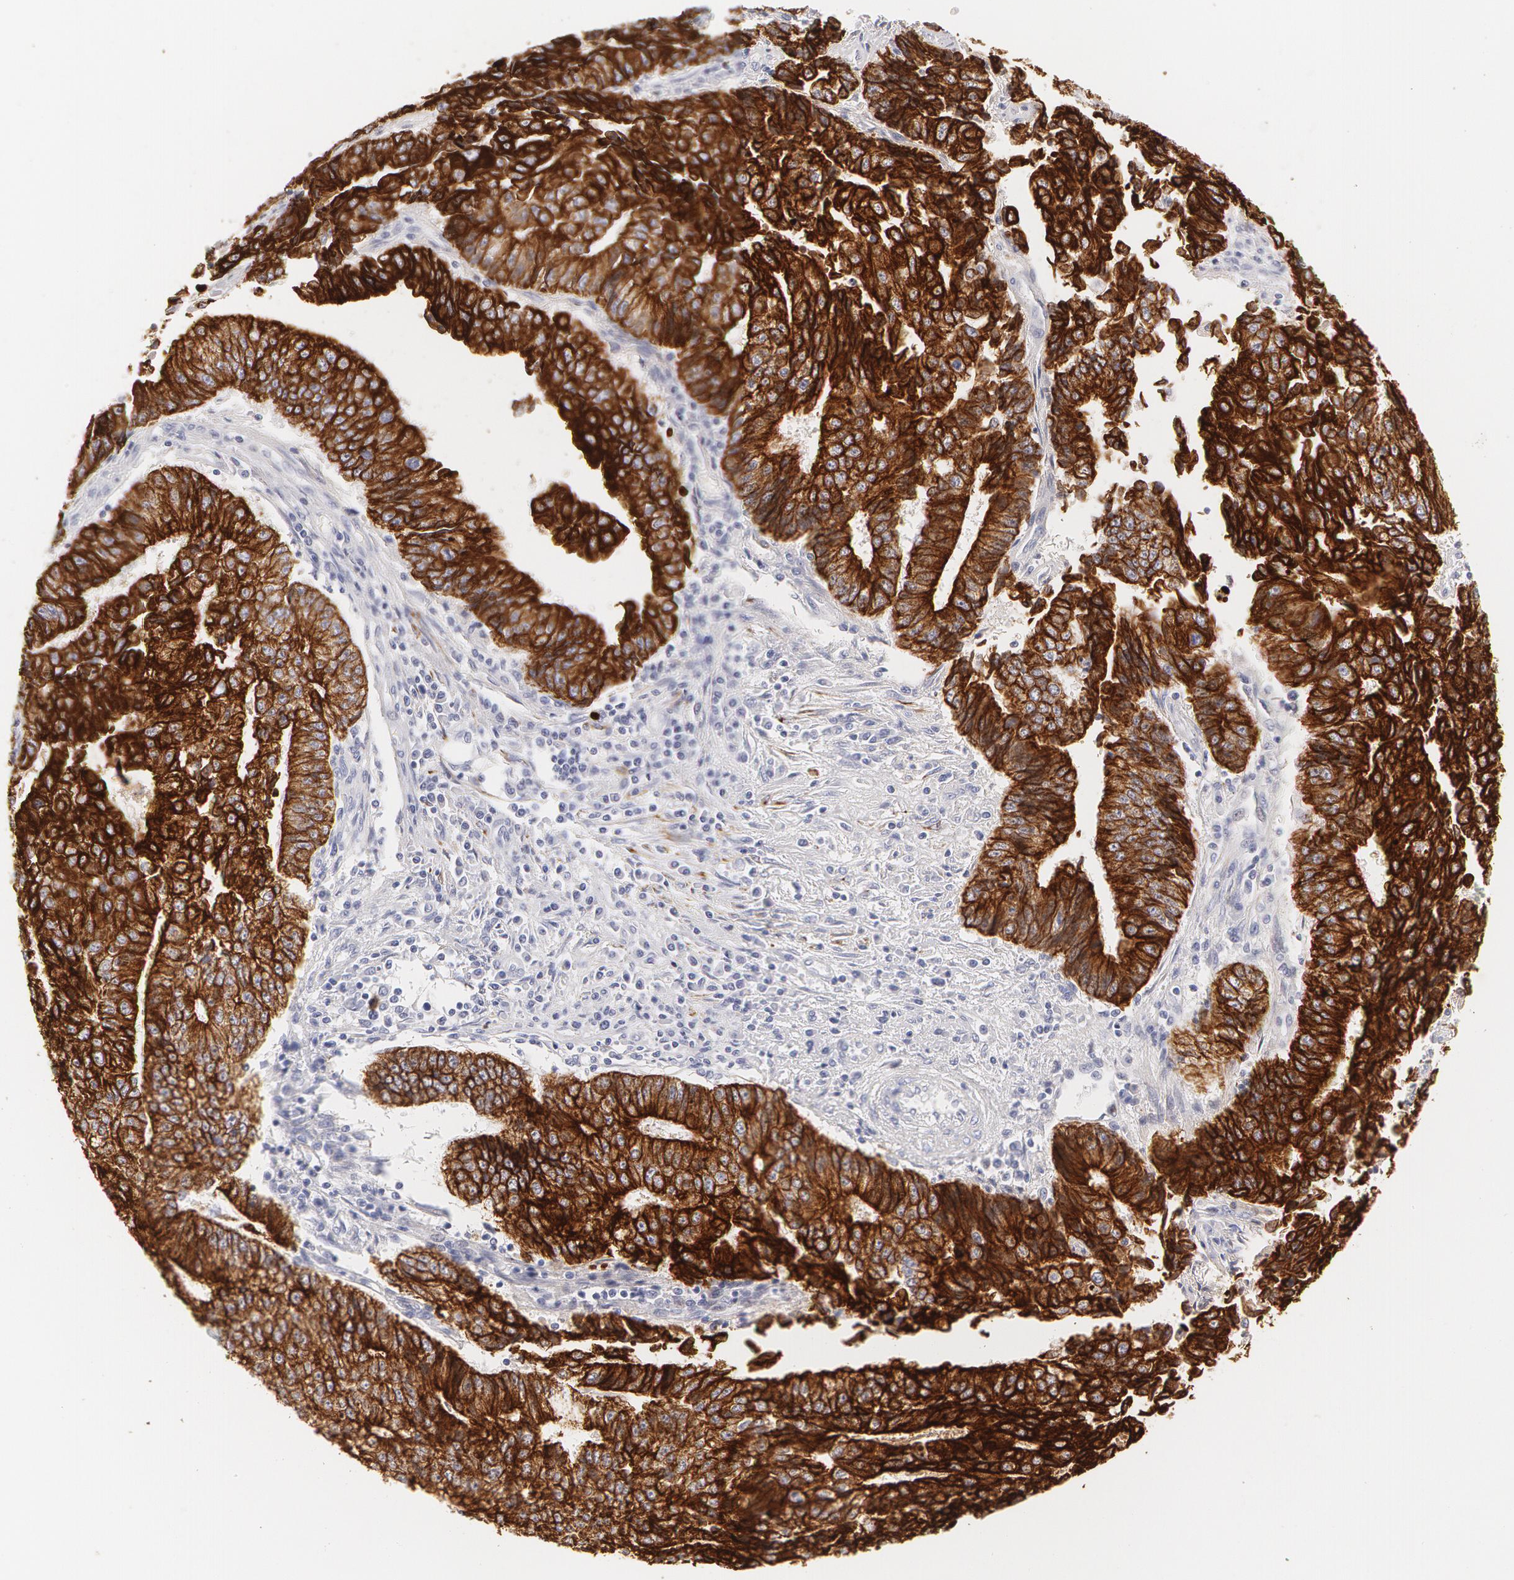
{"staining": {"intensity": "strong", "quantity": ">75%", "location": "cytoplasmic/membranous"}, "tissue": "endometrial cancer", "cell_type": "Tumor cells", "image_type": "cancer", "snomed": [{"axis": "morphology", "description": "Adenocarcinoma, NOS"}, {"axis": "topography", "description": "Endometrium"}], "caption": "A micrograph of human endometrial cancer stained for a protein shows strong cytoplasmic/membranous brown staining in tumor cells.", "gene": "KRT8", "patient": {"sex": "female", "age": 75}}